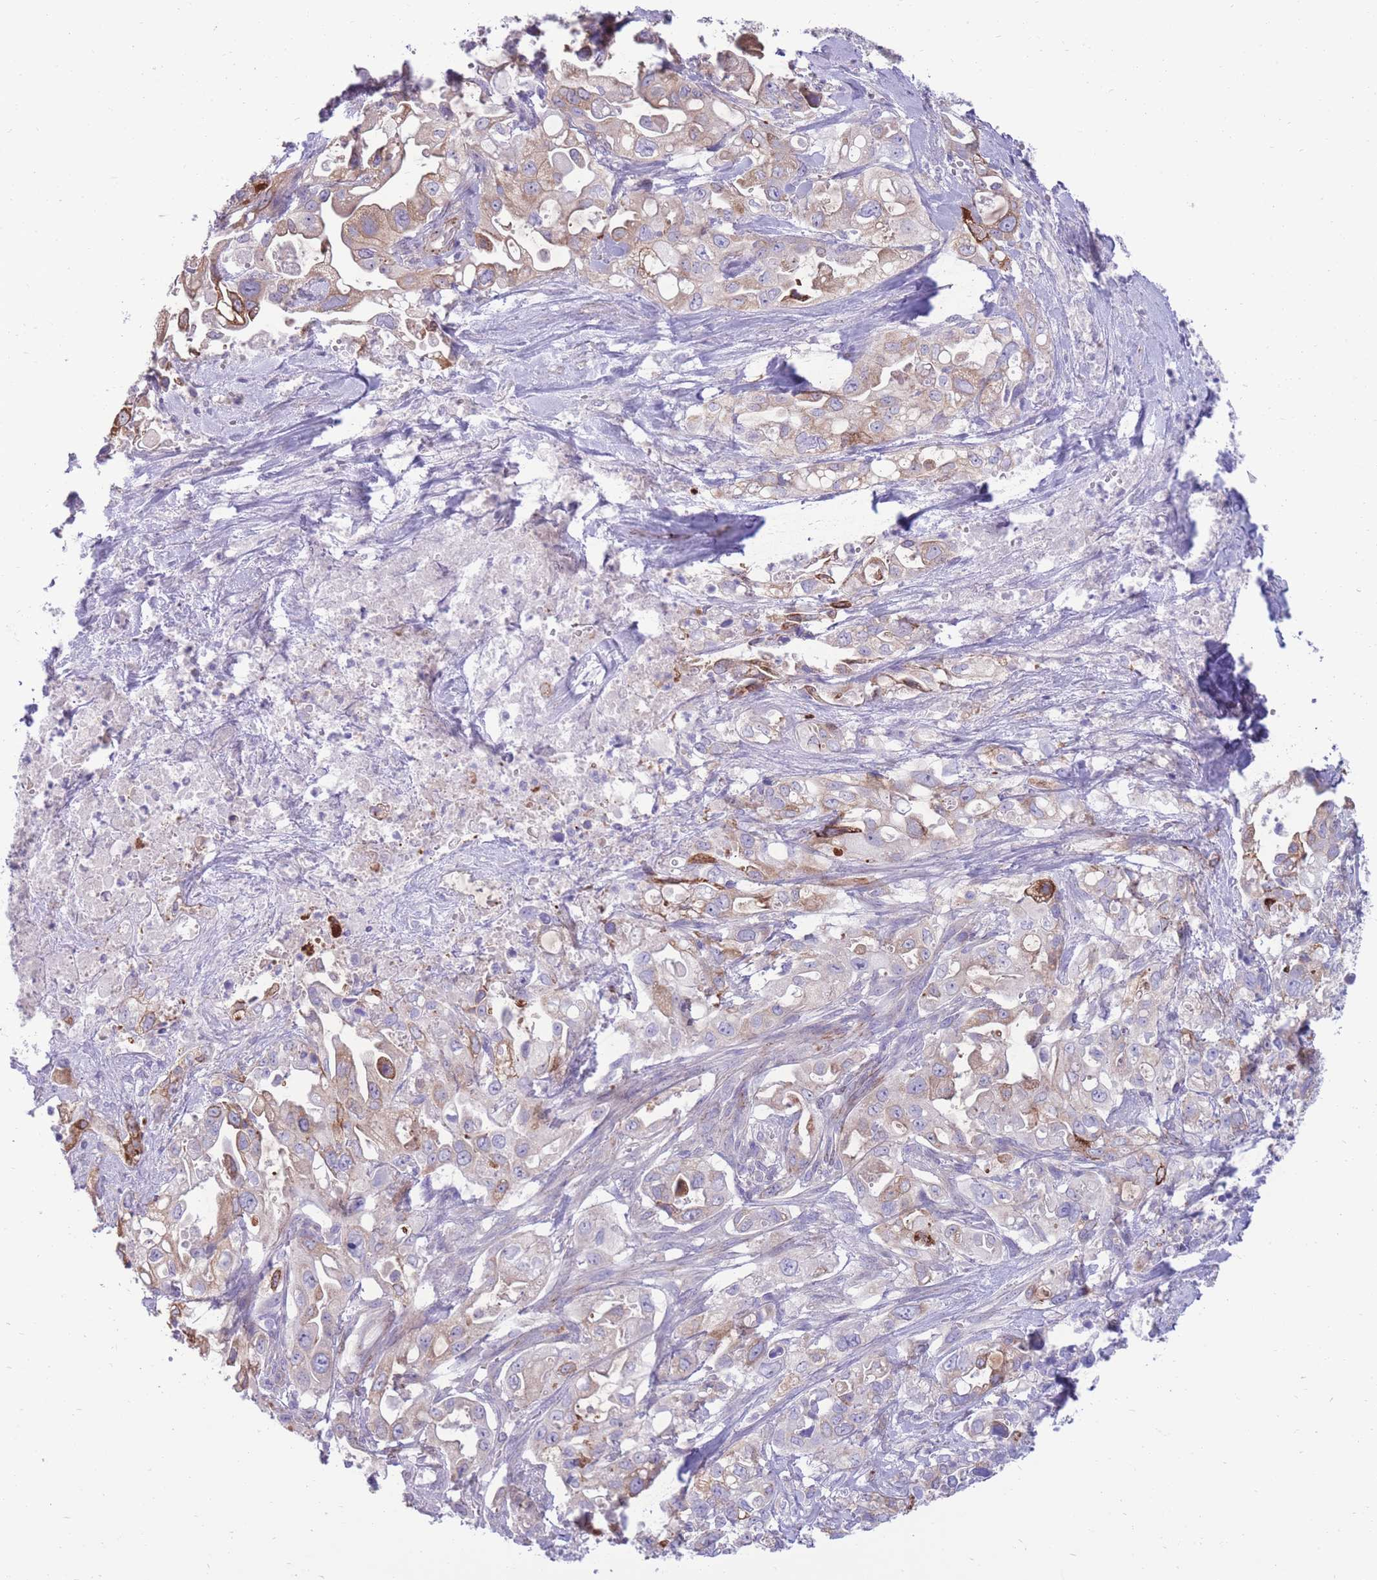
{"staining": {"intensity": "weak", "quantity": "<25%", "location": "cytoplasmic/membranous"}, "tissue": "pancreatic cancer", "cell_type": "Tumor cells", "image_type": "cancer", "snomed": [{"axis": "morphology", "description": "Adenocarcinoma, NOS"}, {"axis": "topography", "description": "Pancreas"}], "caption": "IHC photomicrograph of adenocarcinoma (pancreatic) stained for a protein (brown), which shows no expression in tumor cells.", "gene": "RGS11", "patient": {"sex": "female", "age": 61}}